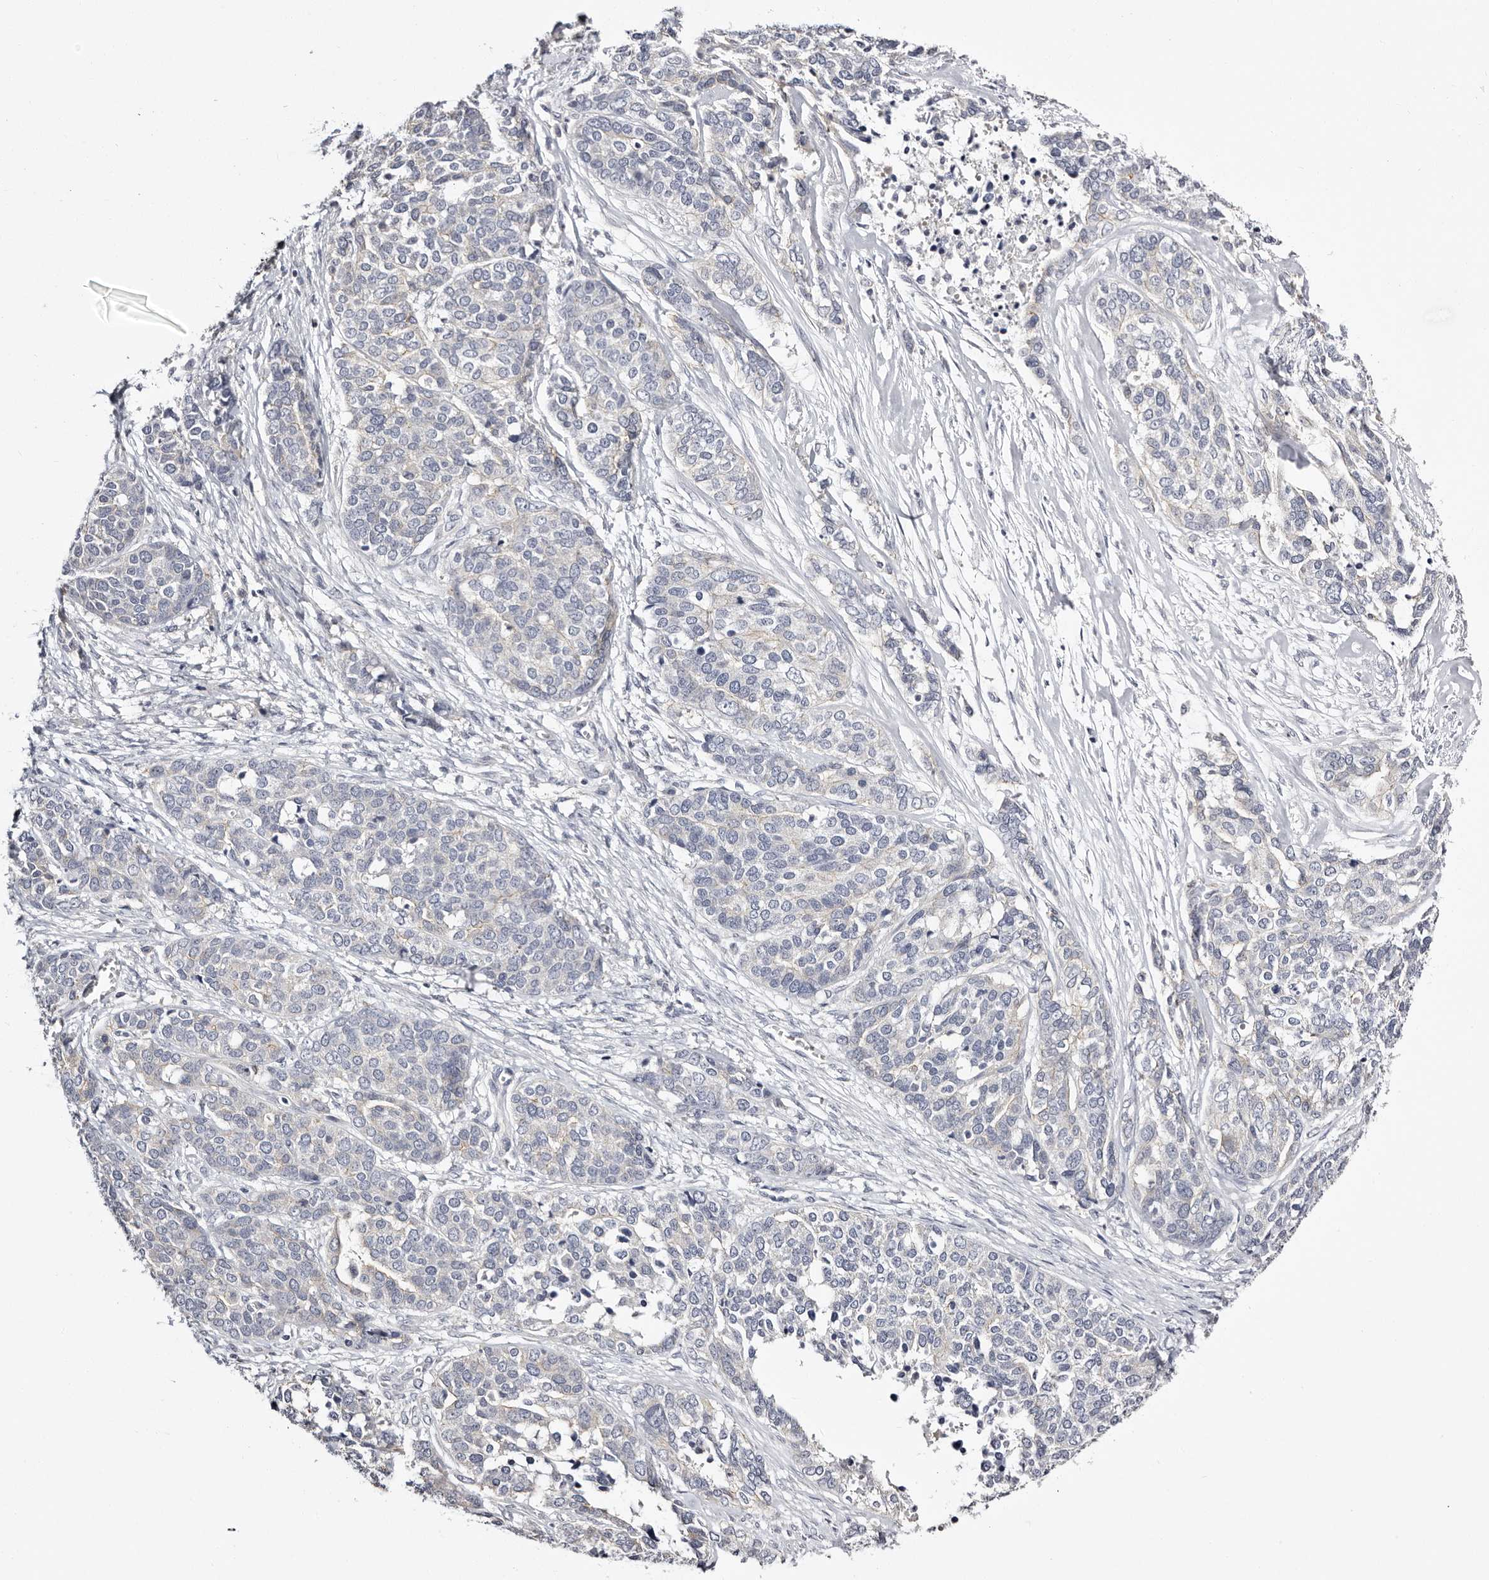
{"staining": {"intensity": "negative", "quantity": "none", "location": "none"}, "tissue": "ovarian cancer", "cell_type": "Tumor cells", "image_type": "cancer", "snomed": [{"axis": "morphology", "description": "Cystadenocarcinoma, serous, NOS"}, {"axis": "topography", "description": "Ovary"}], "caption": "Tumor cells show no significant staining in ovarian cancer (serous cystadenocarcinoma).", "gene": "ROM1", "patient": {"sex": "female", "age": 44}}